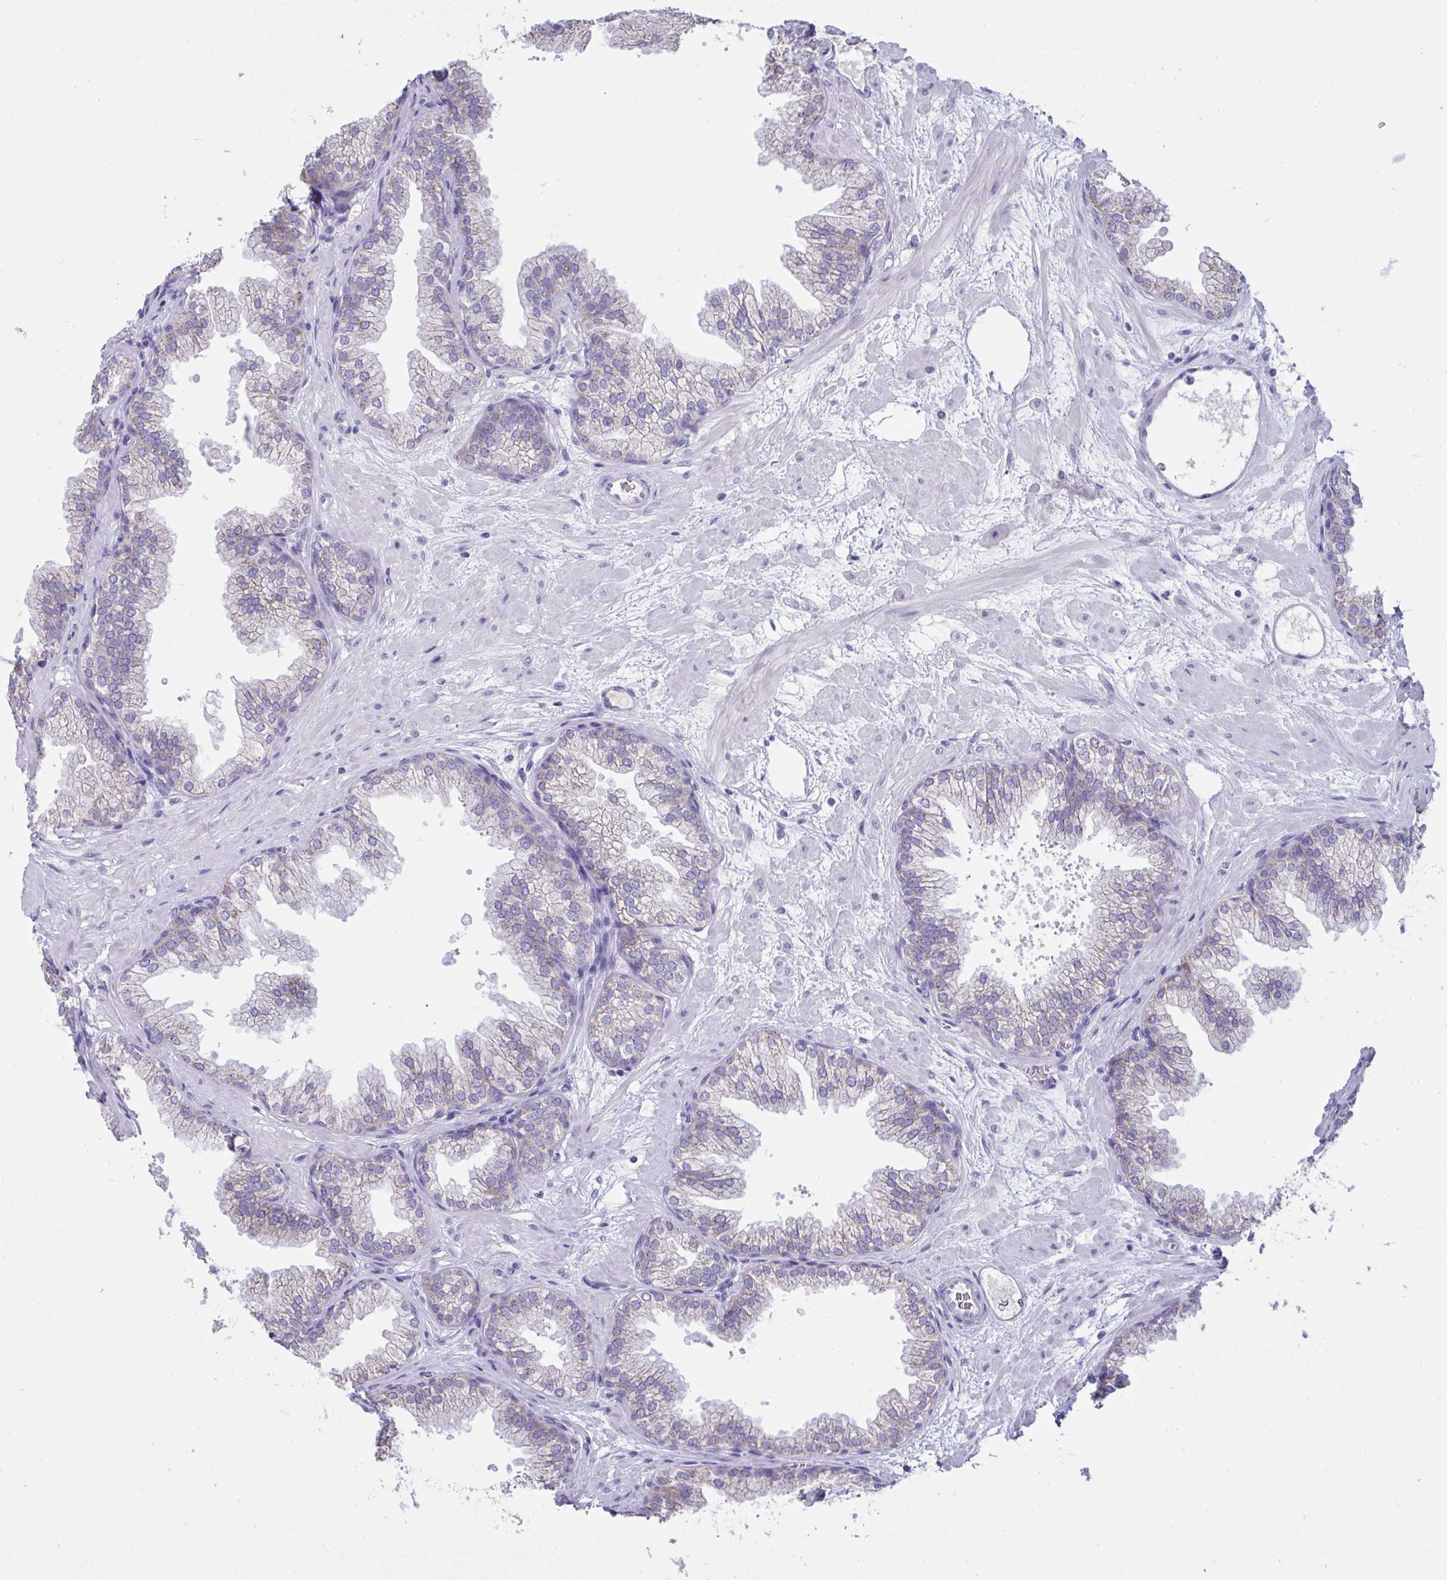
{"staining": {"intensity": "weak", "quantity": "<25%", "location": "cytoplasmic/membranous"}, "tissue": "prostate", "cell_type": "Glandular cells", "image_type": "normal", "snomed": [{"axis": "morphology", "description": "Normal tissue, NOS"}, {"axis": "topography", "description": "Prostate"}], "caption": "Immunohistochemistry histopathology image of unremarkable human prostate stained for a protein (brown), which demonstrates no staining in glandular cells.", "gene": "PLA2G12B", "patient": {"sex": "male", "age": 37}}